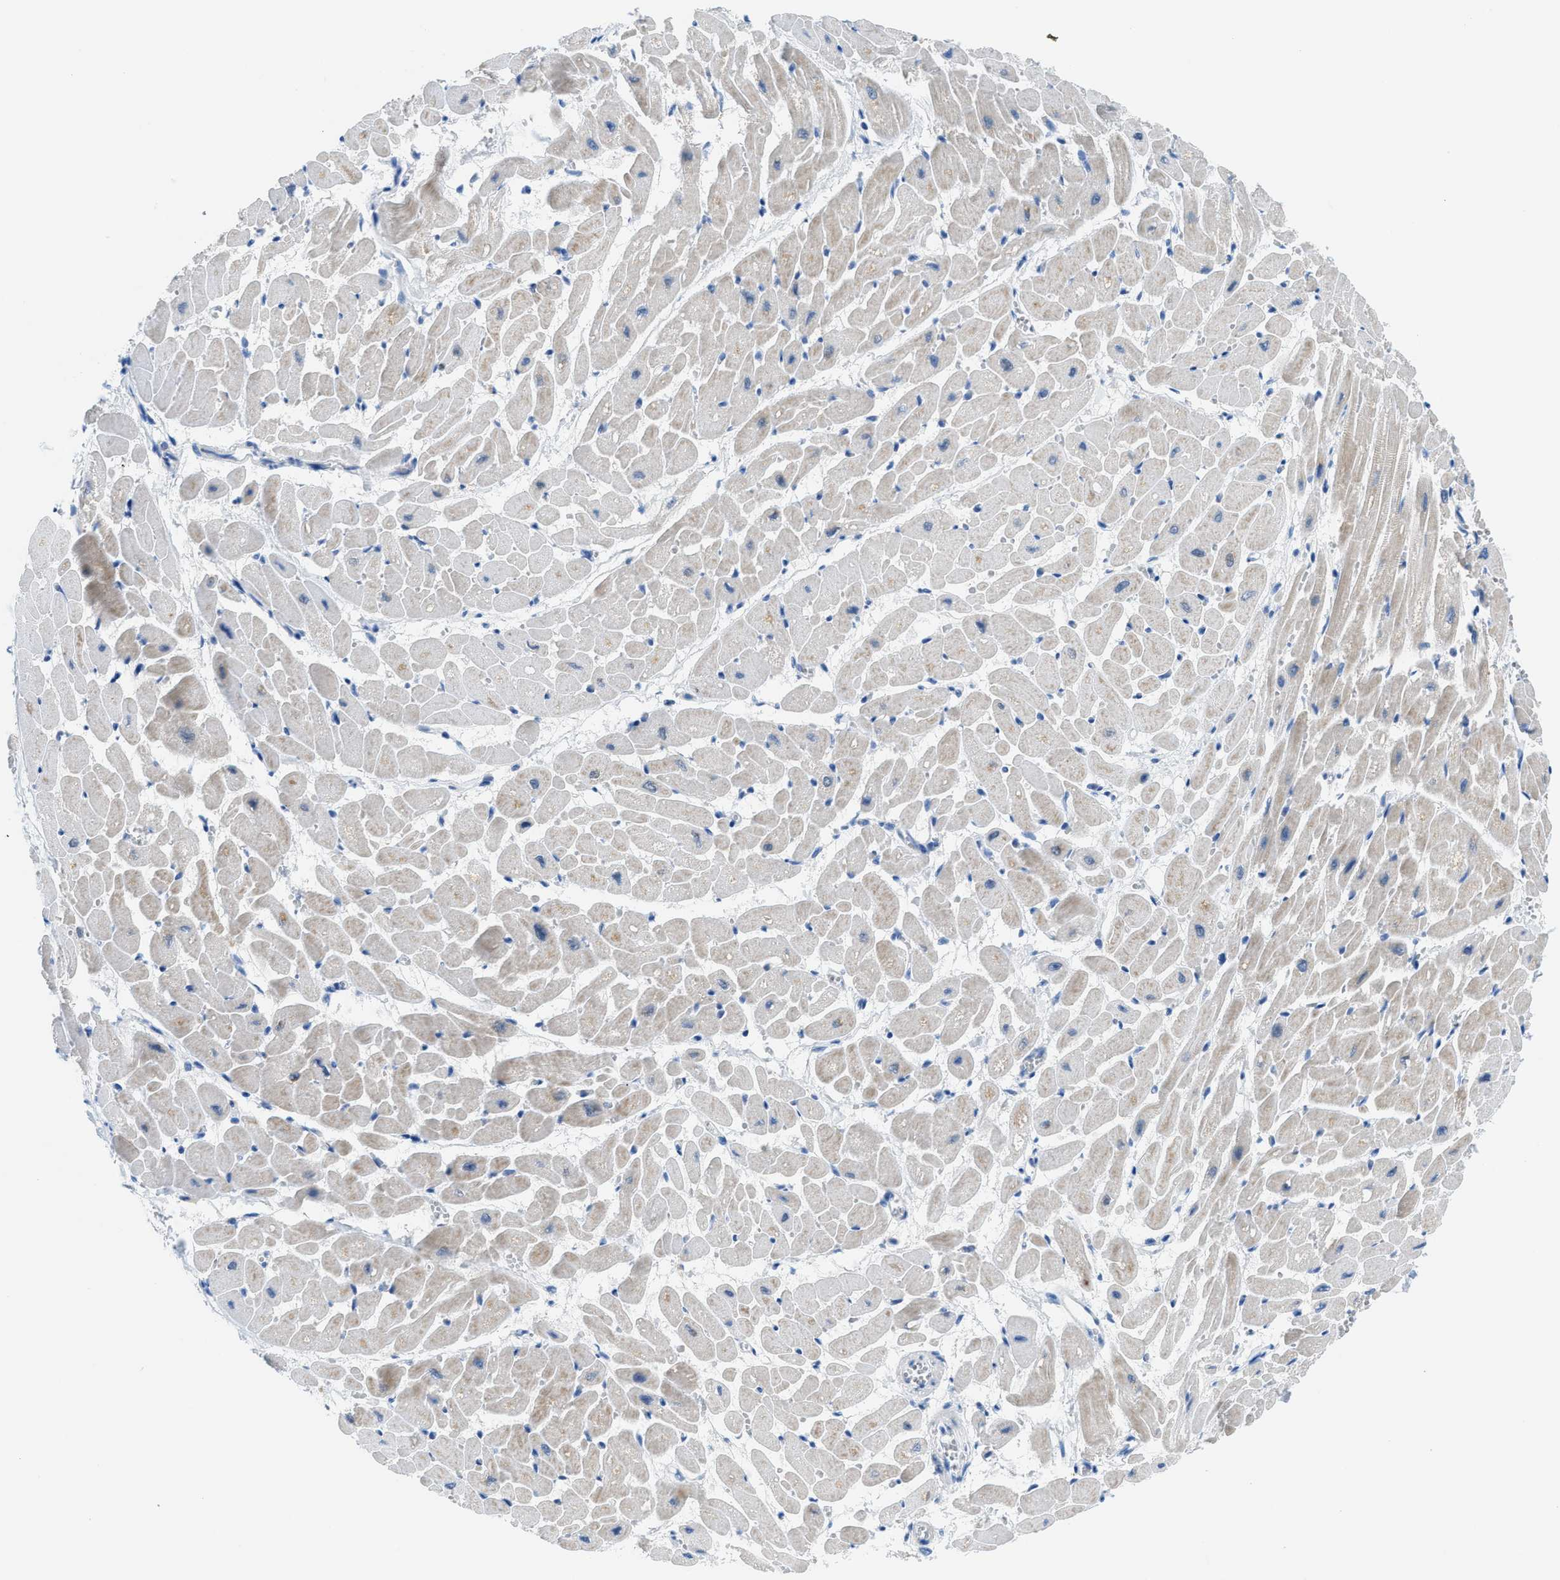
{"staining": {"intensity": "moderate", "quantity": "<25%", "location": "cytoplasmic/membranous"}, "tissue": "heart muscle", "cell_type": "Cardiomyocytes", "image_type": "normal", "snomed": [{"axis": "morphology", "description": "Normal tissue, NOS"}, {"axis": "topography", "description": "Heart"}], "caption": "Normal heart muscle exhibits moderate cytoplasmic/membranous positivity in about <25% of cardiomyocytes, visualized by immunohistochemistry. Using DAB (3,3'-diaminobenzidine) (brown) and hematoxylin (blue) stains, captured at high magnification using brightfield microscopy.", "gene": "FAM151A", "patient": {"sex": "male", "age": 45}}